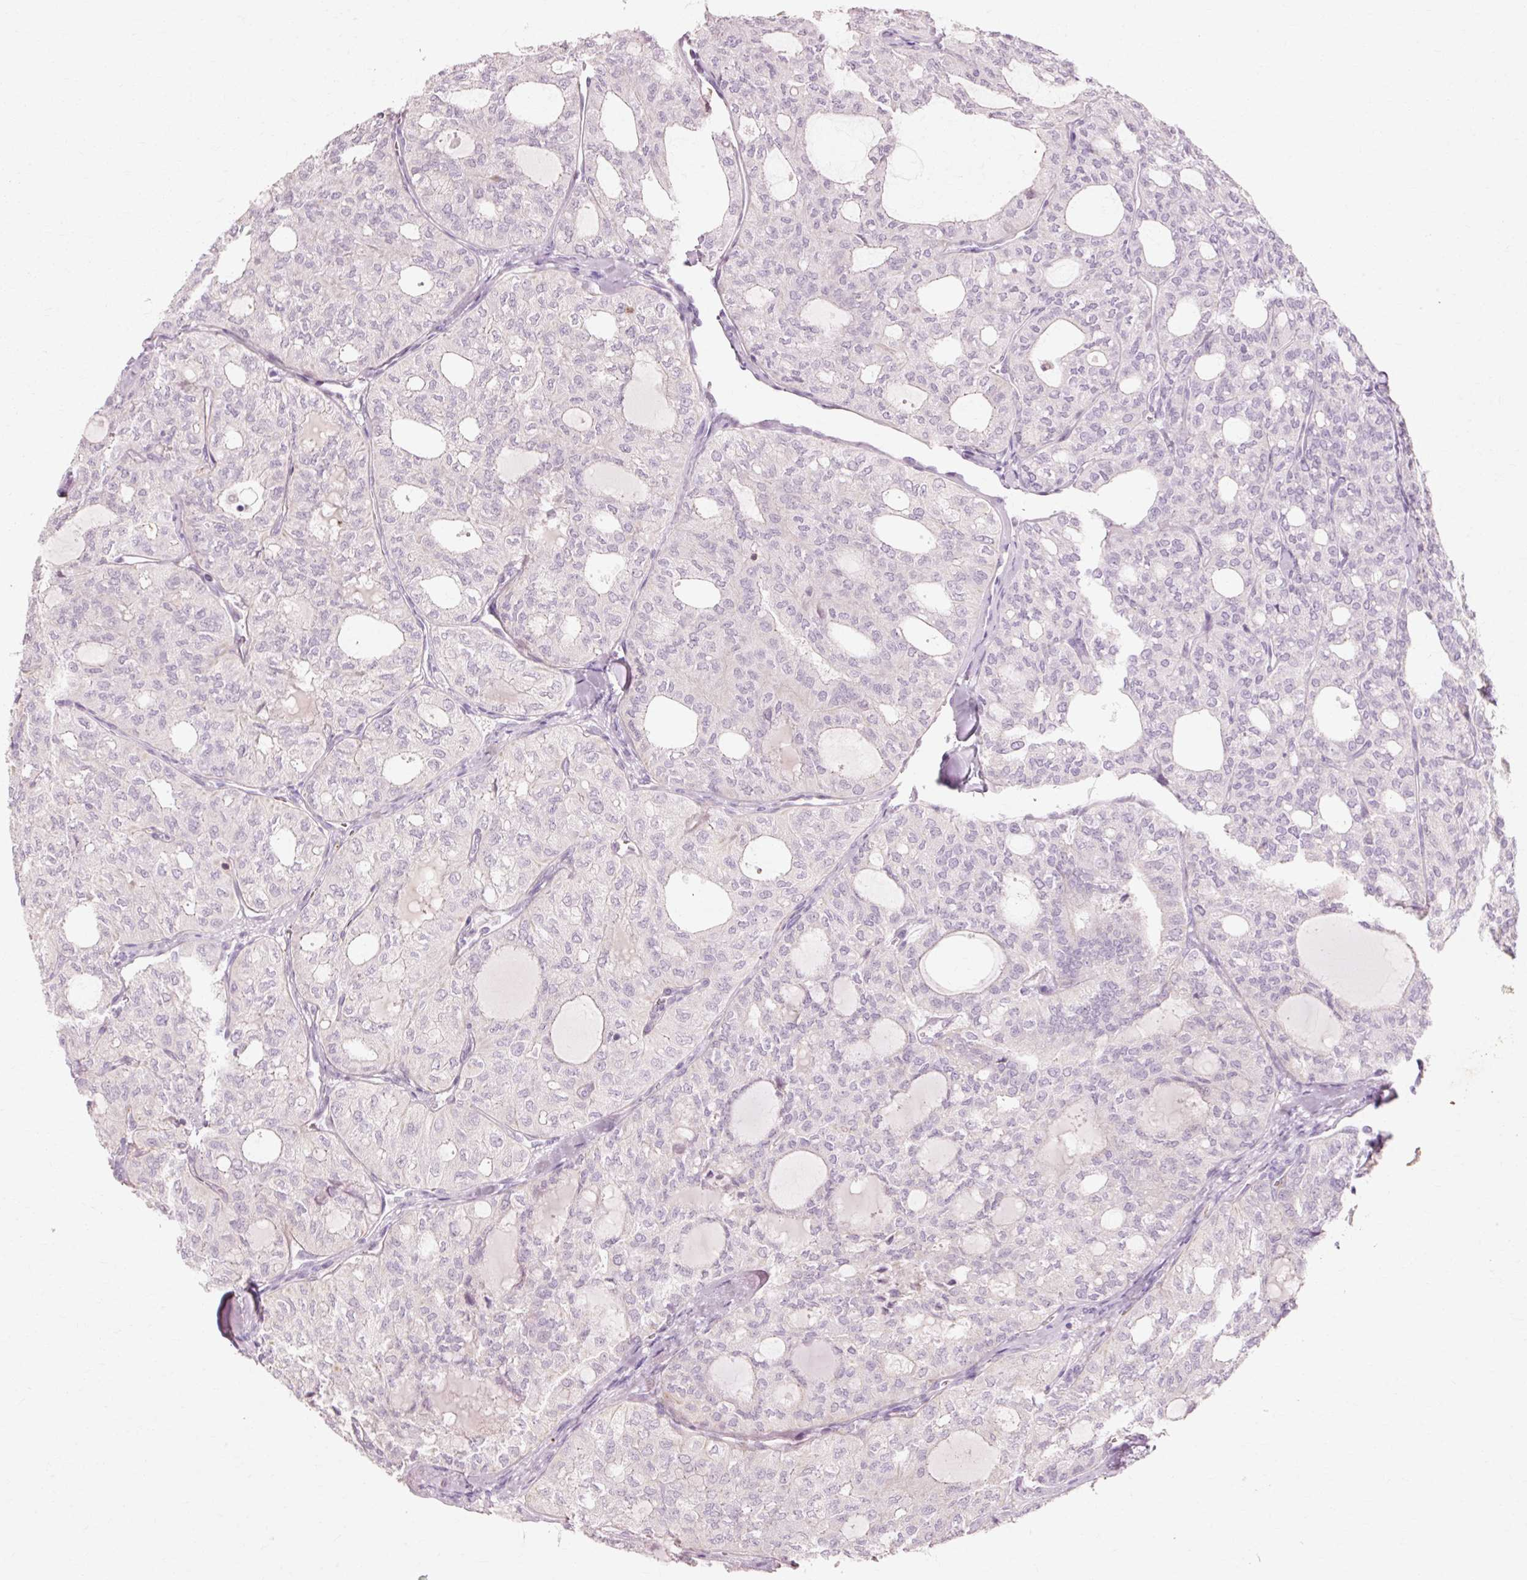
{"staining": {"intensity": "negative", "quantity": "none", "location": "none"}, "tissue": "thyroid cancer", "cell_type": "Tumor cells", "image_type": "cancer", "snomed": [{"axis": "morphology", "description": "Follicular adenoma carcinoma, NOS"}, {"axis": "topography", "description": "Thyroid gland"}], "caption": "An immunohistochemistry image of follicular adenoma carcinoma (thyroid) is shown. There is no staining in tumor cells of follicular adenoma carcinoma (thyroid). (Brightfield microscopy of DAB (3,3'-diaminobenzidine) immunohistochemistry at high magnification).", "gene": "TRIM73", "patient": {"sex": "male", "age": 75}}